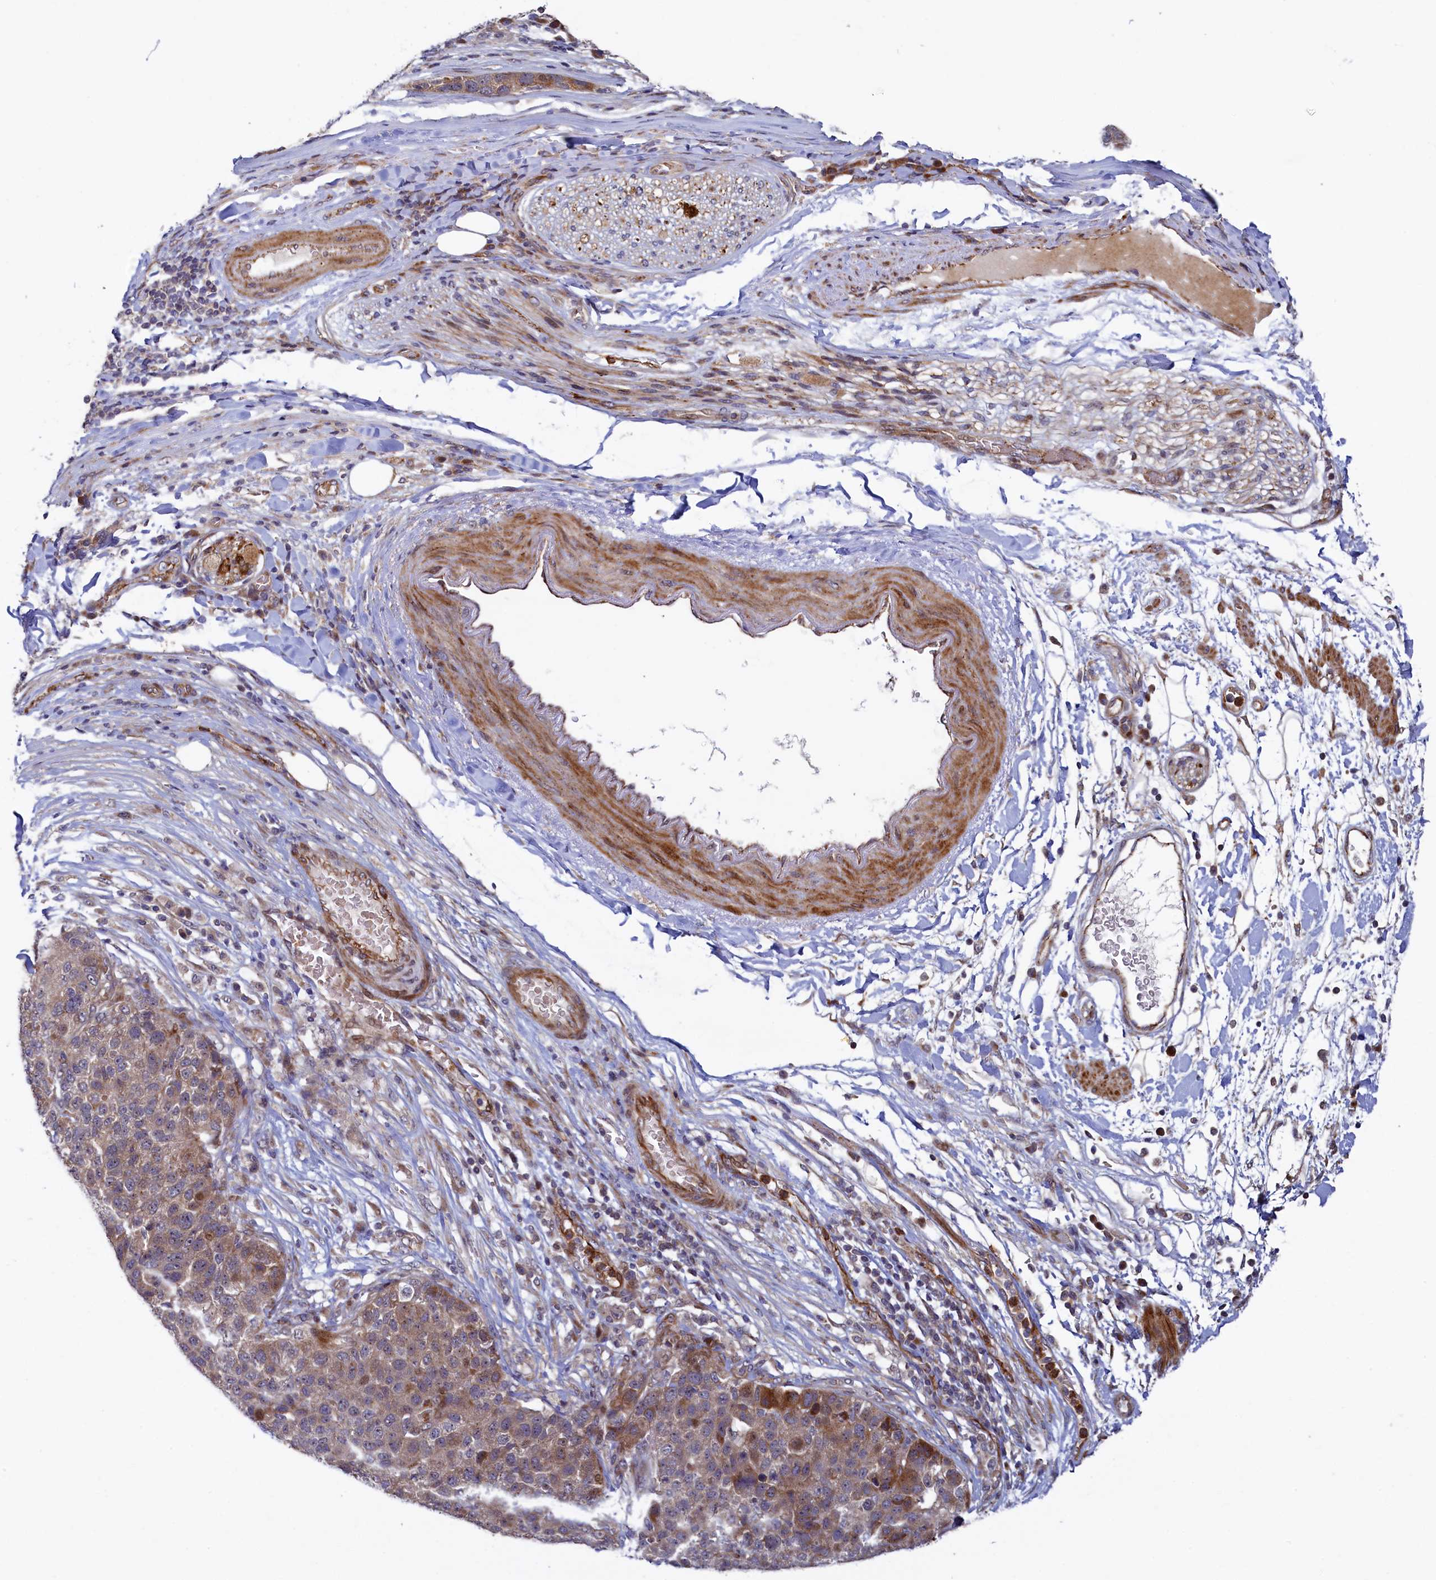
{"staining": {"intensity": "moderate", "quantity": ">75%", "location": "cytoplasmic/membranous"}, "tissue": "pancreatic cancer", "cell_type": "Tumor cells", "image_type": "cancer", "snomed": [{"axis": "morphology", "description": "Adenocarcinoma, NOS"}, {"axis": "topography", "description": "Pancreas"}], "caption": "Human adenocarcinoma (pancreatic) stained for a protein (brown) shows moderate cytoplasmic/membranous positive expression in approximately >75% of tumor cells.", "gene": "PIK3C3", "patient": {"sex": "female", "age": 61}}